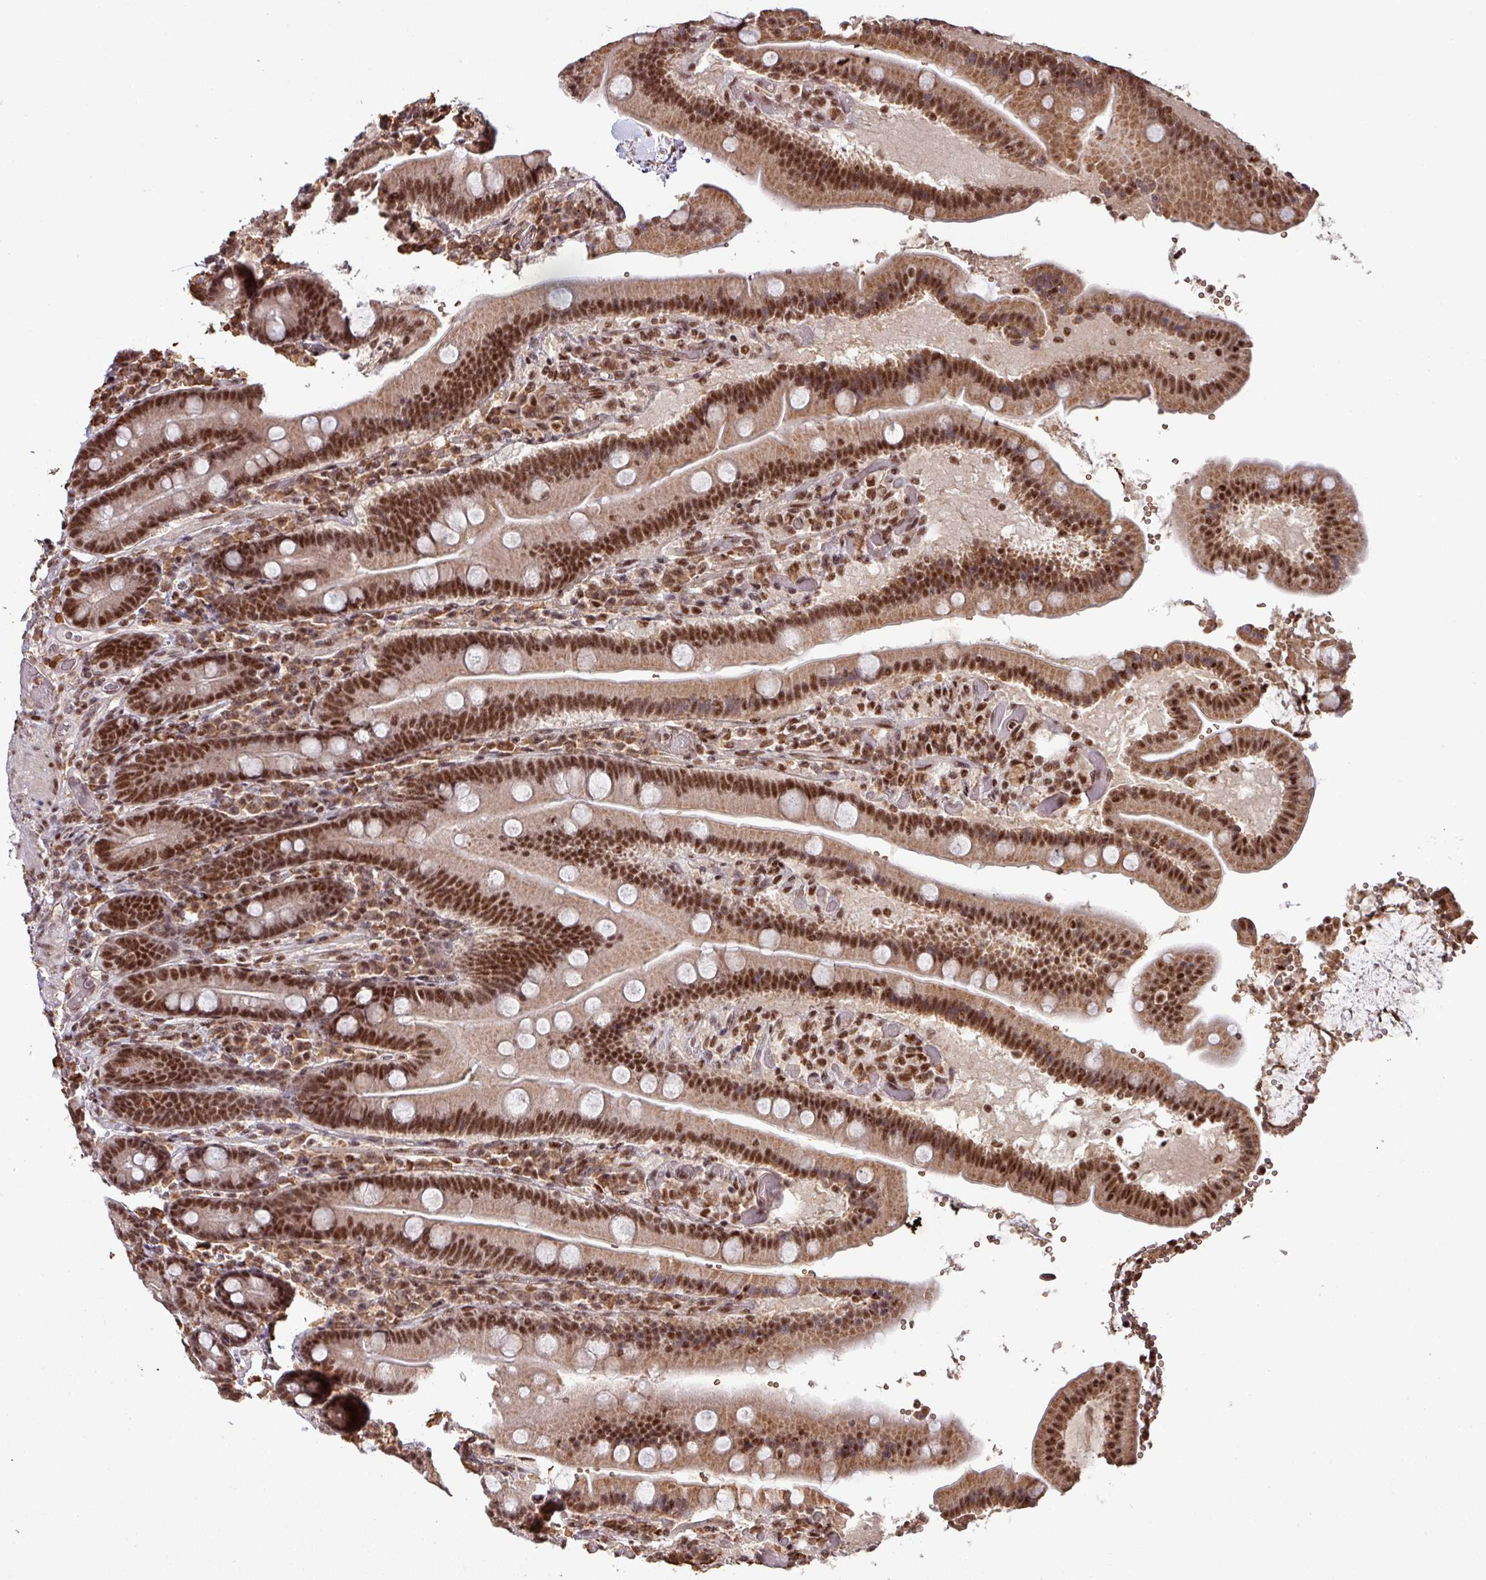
{"staining": {"intensity": "strong", "quantity": ">75%", "location": "nuclear"}, "tissue": "duodenum", "cell_type": "Glandular cells", "image_type": "normal", "snomed": [{"axis": "morphology", "description": "Normal tissue, NOS"}, {"axis": "topography", "description": "Duodenum"}], "caption": "The photomicrograph displays staining of benign duodenum, revealing strong nuclear protein expression (brown color) within glandular cells. (Stains: DAB in brown, nuclei in blue, Microscopy: brightfield microscopy at high magnification).", "gene": "PHF23", "patient": {"sex": "female", "age": 62}}